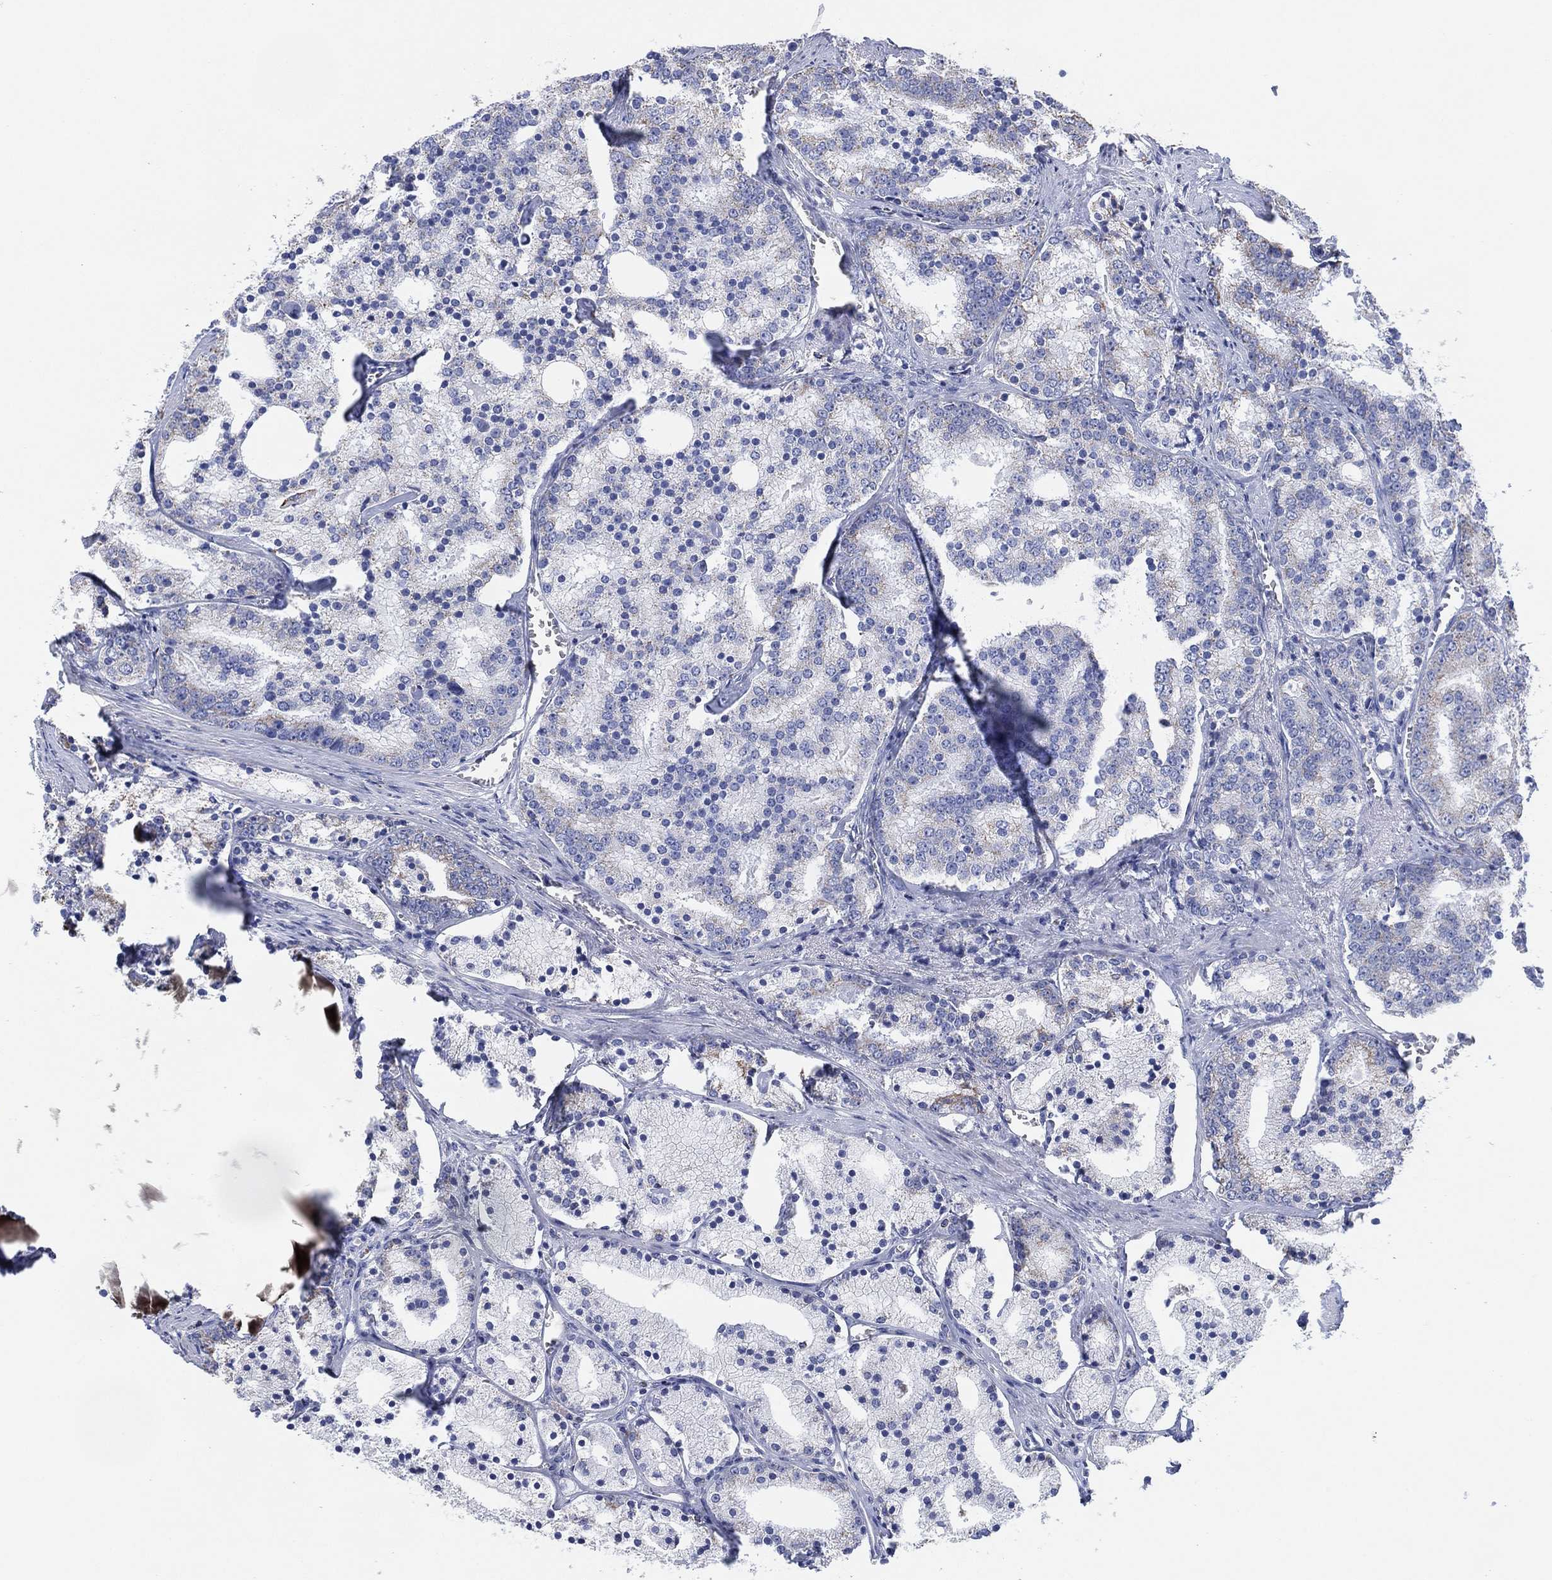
{"staining": {"intensity": "negative", "quantity": "none", "location": "none"}, "tissue": "prostate cancer", "cell_type": "Tumor cells", "image_type": "cancer", "snomed": [{"axis": "morphology", "description": "Adenocarcinoma, NOS"}, {"axis": "topography", "description": "Prostate"}], "caption": "Tumor cells are negative for brown protein staining in prostate cancer.", "gene": "CFTR", "patient": {"sex": "male", "age": 69}}